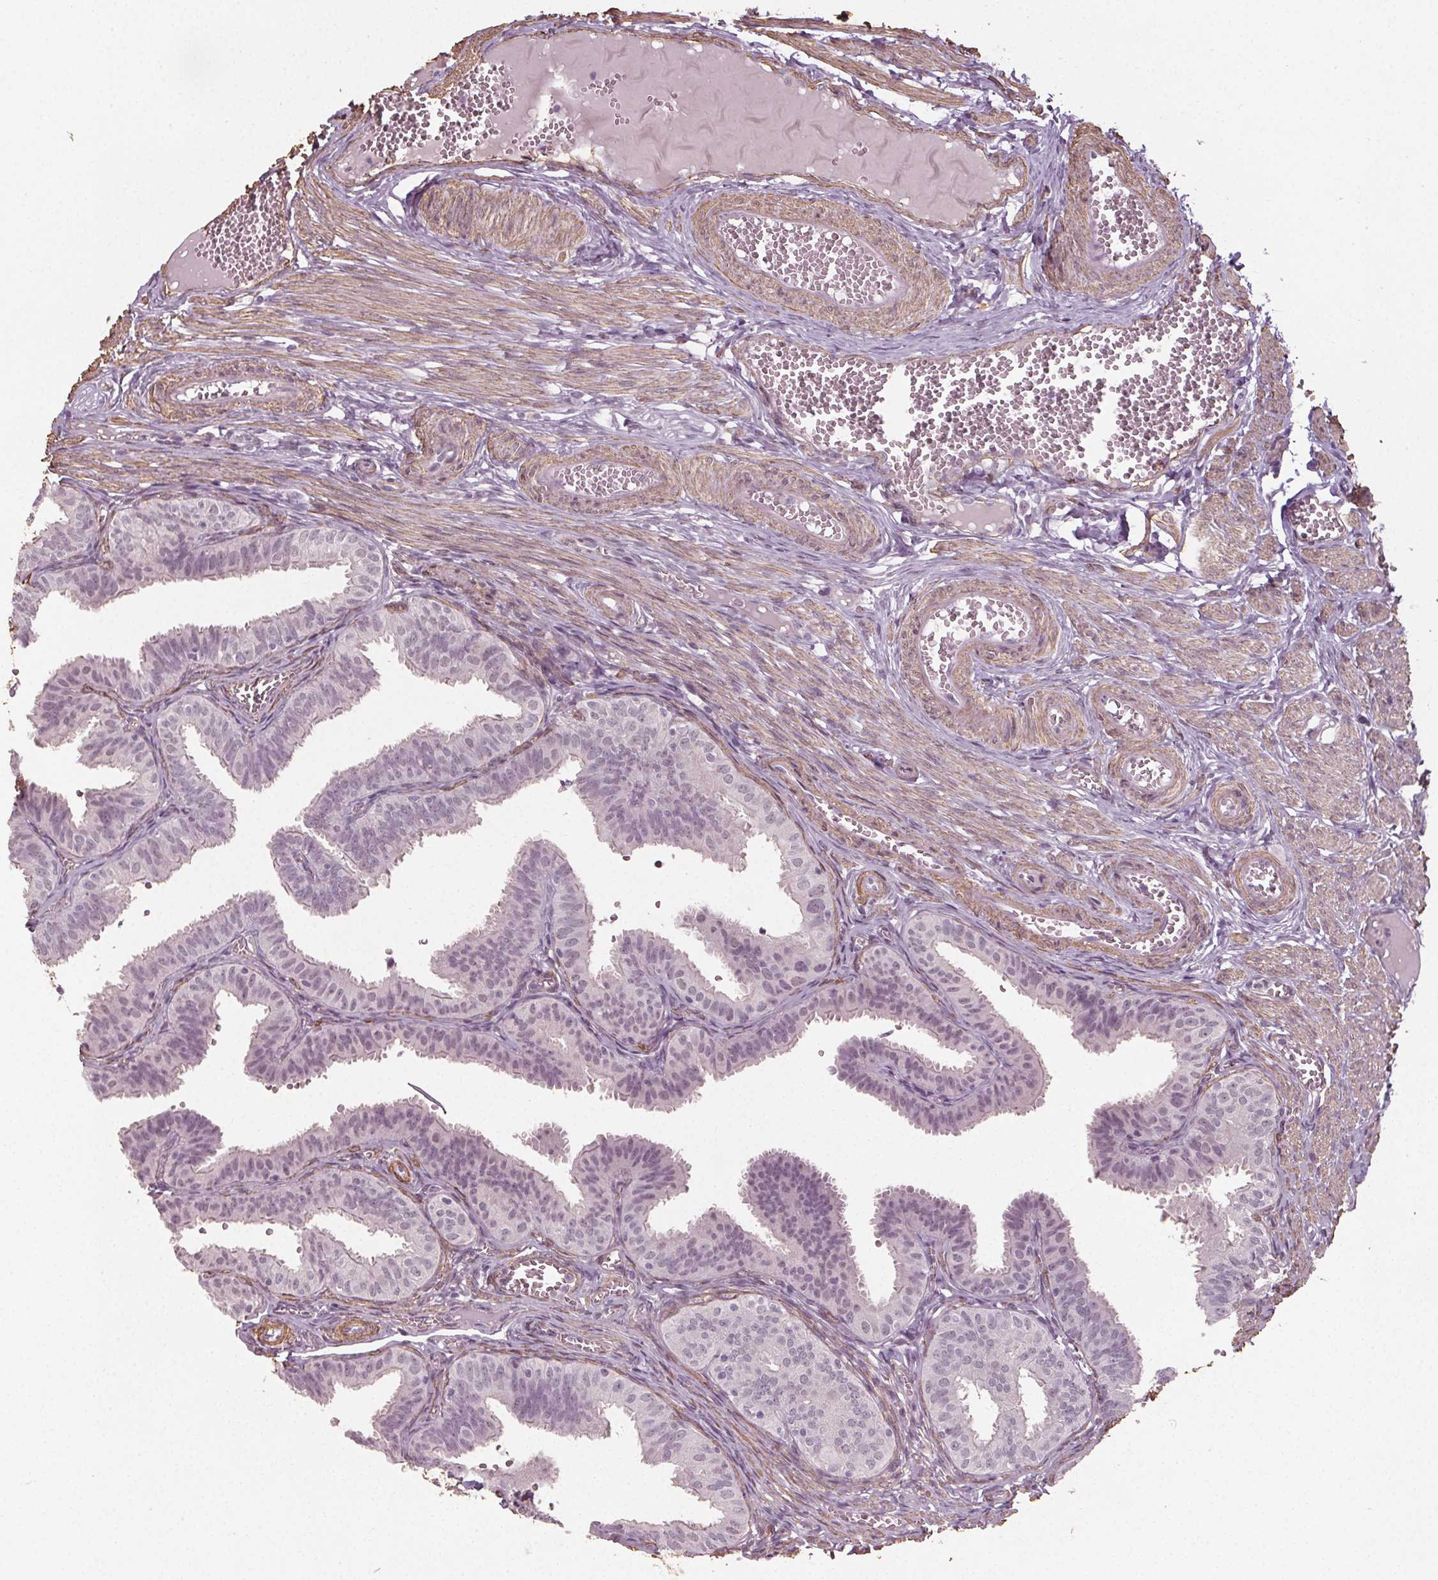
{"staining": {"intensity": "negative", "quantity": "none", "location": "none"}, "tissue": "fallopian tube", "cell_type": "Glandular cells", "image_type": "normal", "snomed": [{"axis": "morphology", "description": "Normal tissue, NOS"}, {"axis": "topography", "description": "Fallopian tube"}], "caption": "High magnification brightfield microscopy of unremarkable fallopian tube stained with DAB (3,3'-diaminobenzidine) (brown) and counterstained with hematoxylin (blue): glandular cells show no significant expression.", "gene": "PKP1", "patient": {"sex": "female", "age": 25}}